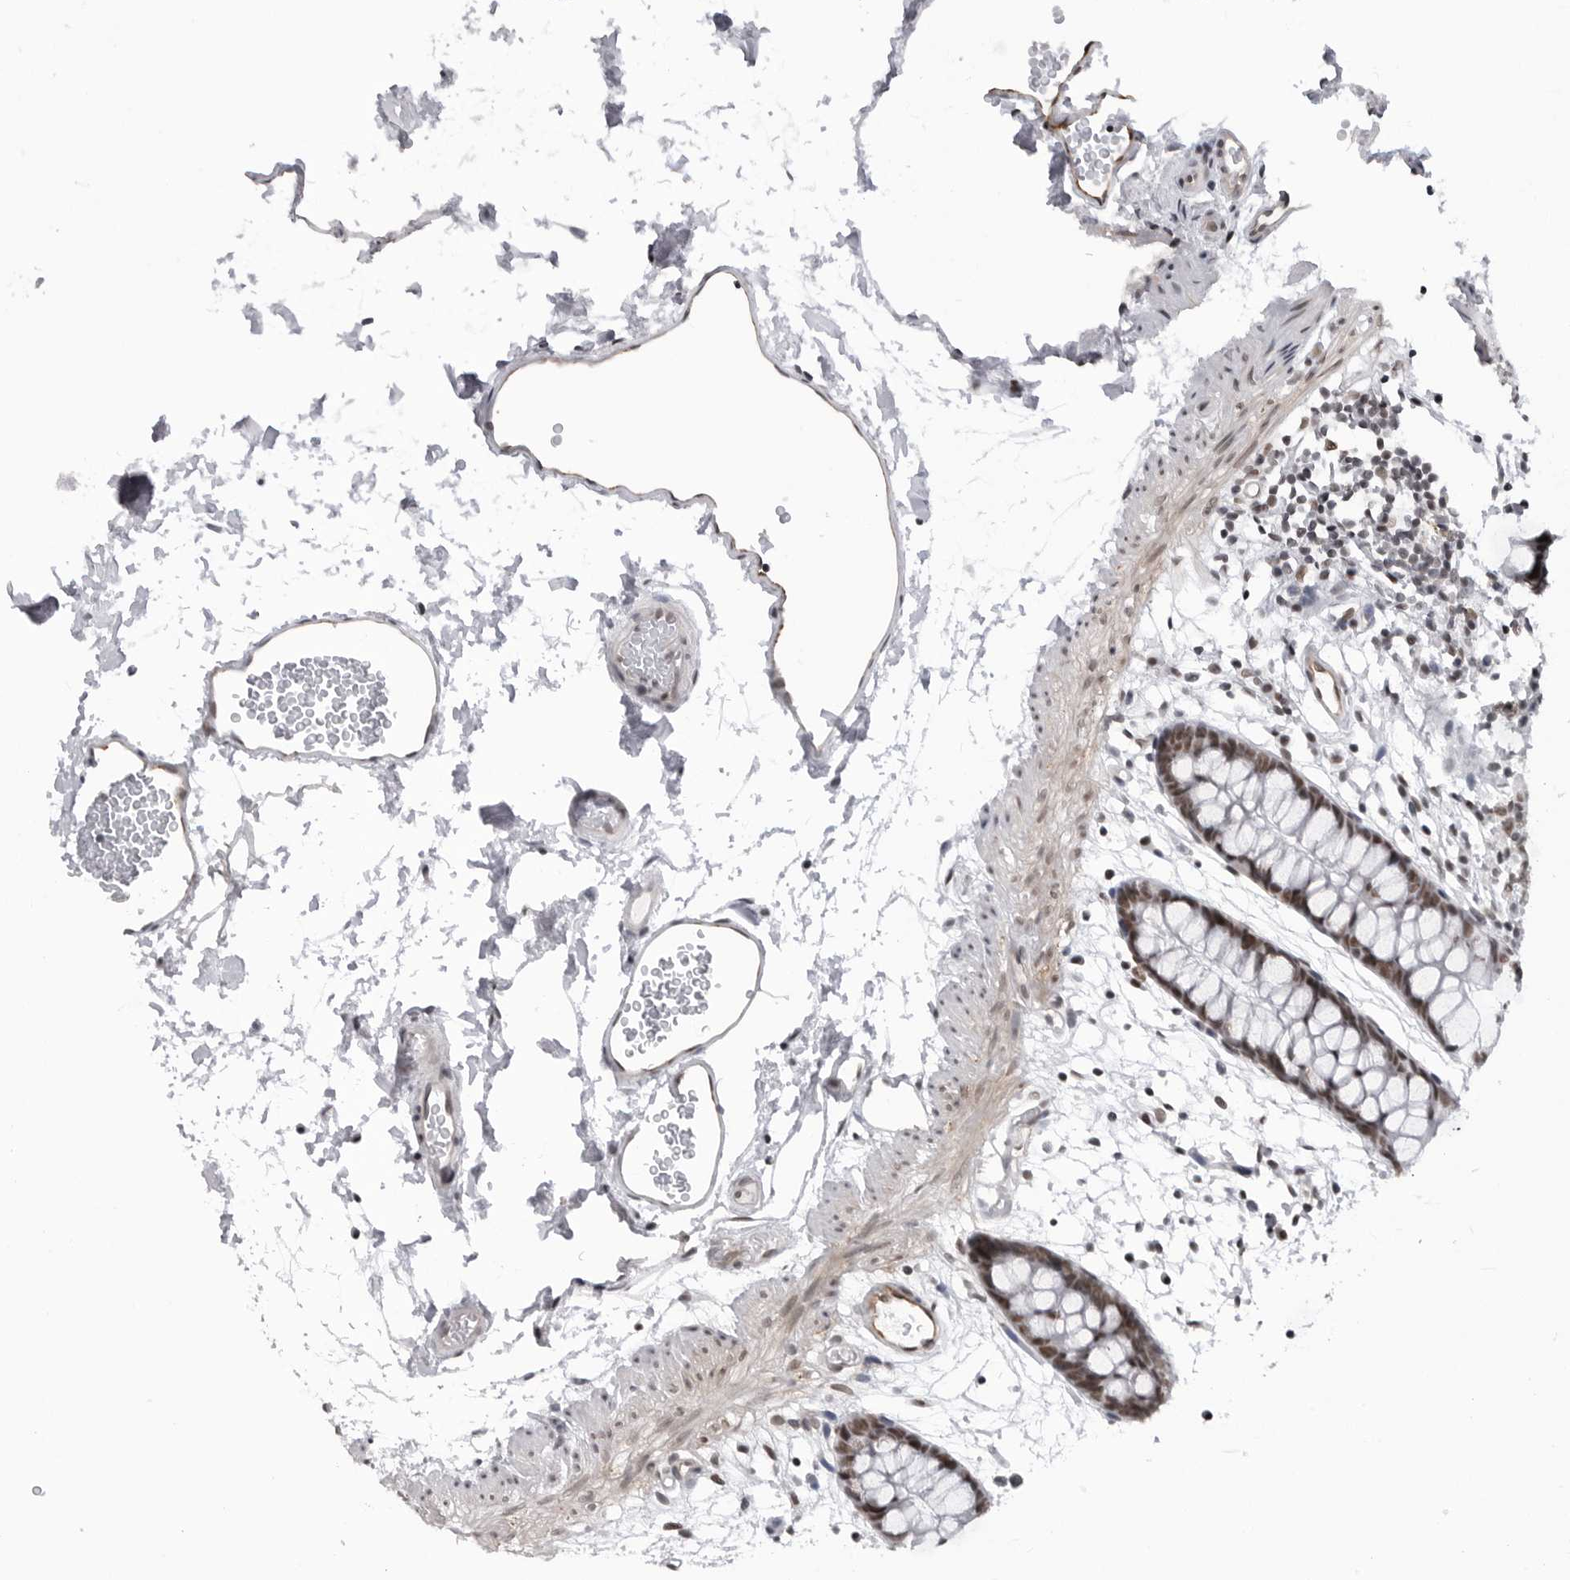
{"staining": {"intensity": "negative", "quantity": "none", "location": "none"}, "tissue": "colon", "cell_type": "Endothelial cells", "image_type": "normal", "snomed": [{"axis": "morphology", "description": "Normal tissue, NOS"}, {"axis": "topography", "description": "Colon"}], "caption": "Image shows no protein expression in endothelial cells of unremarkable colon.", "gene": "RNF26", "patient": {"sex": "male", "age": 56}}